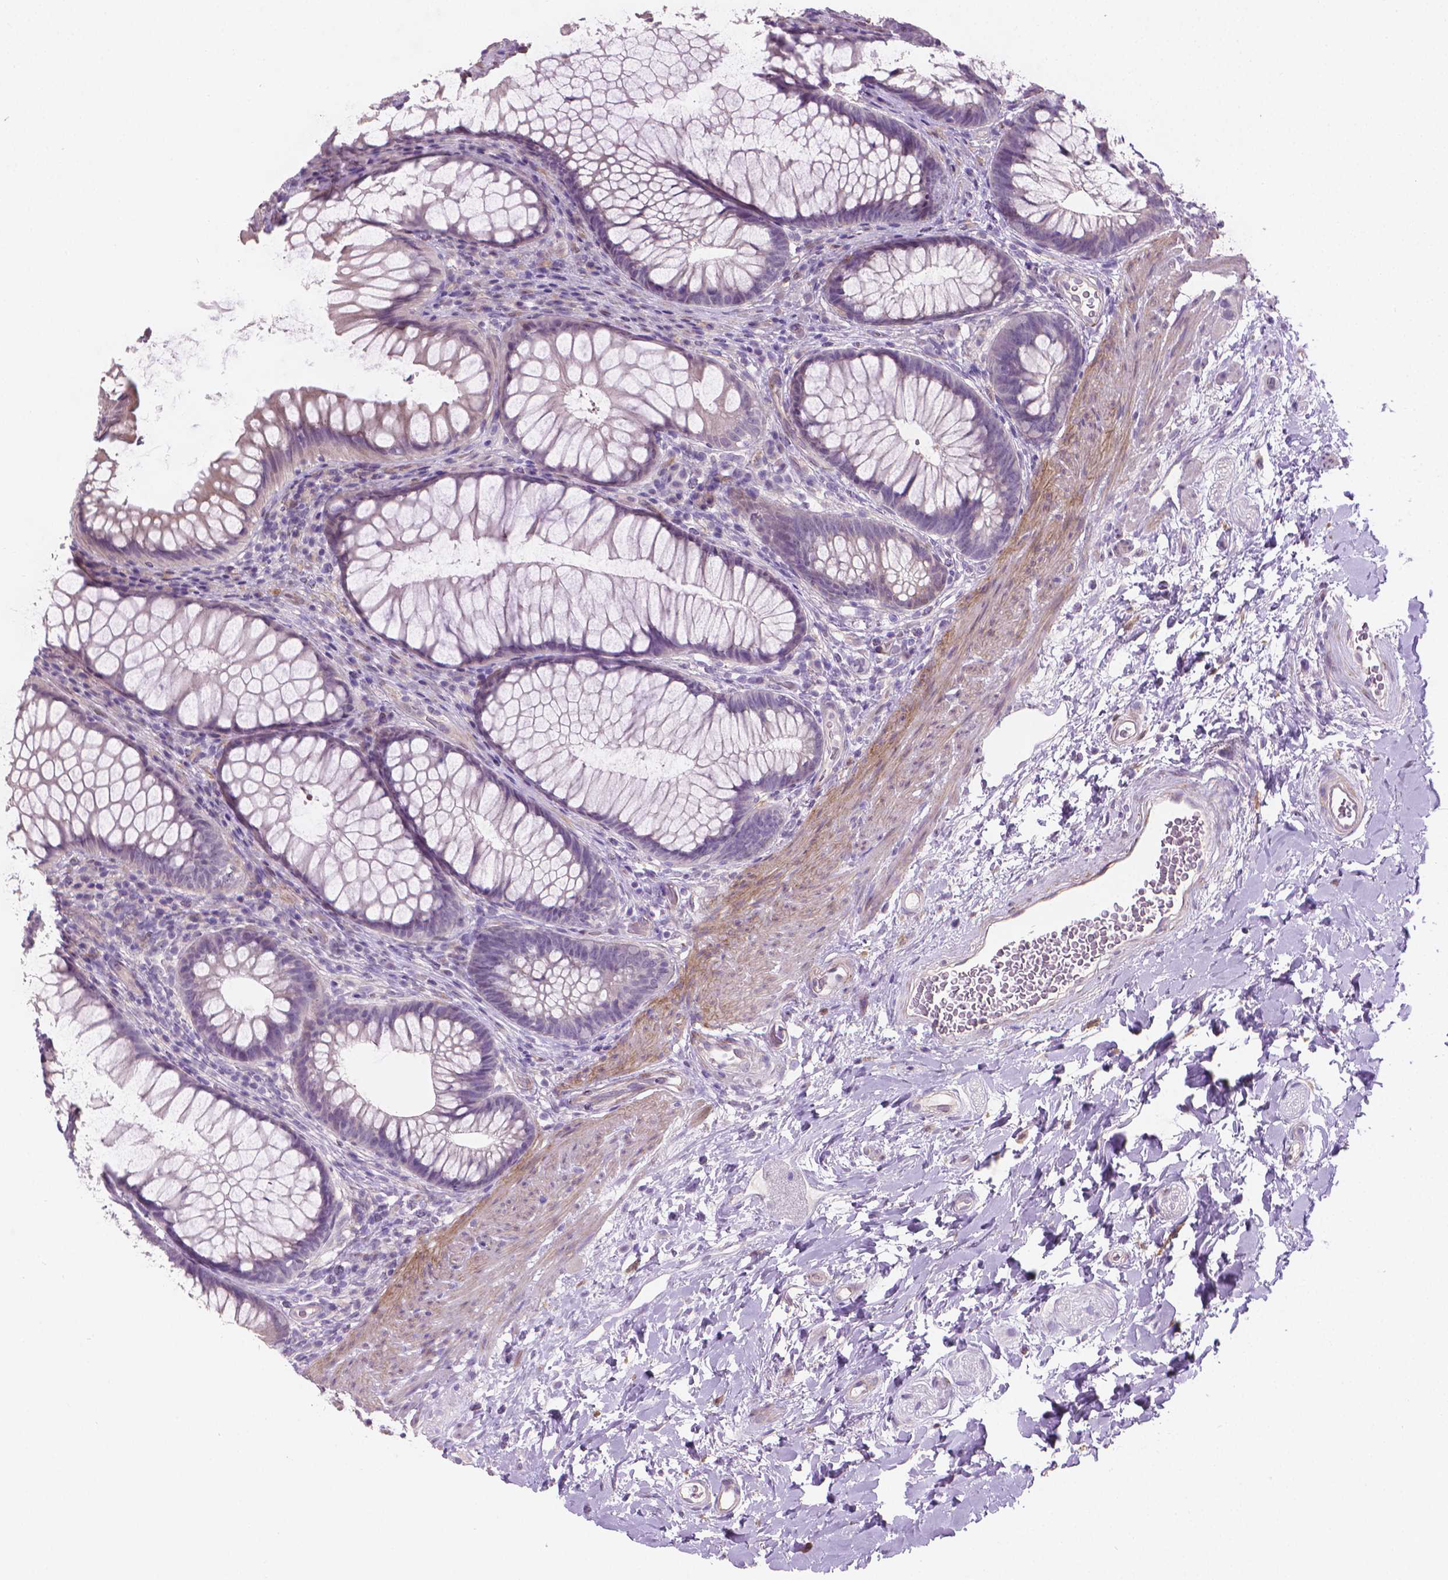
{"staining": {"intensity": "negative", "quantity": "none", "location": "none"}, "tissue": "rectum", "cell_type": "Glandular cells", "image_type": "normal", "snomed": [{"axis": "morphology", "description": "Normal tissue, NOS"}, {"axis": "topography", "description": "Smooth muscle"}, {"axis": "topography", "description": "Rectum"}], "caption": "The micrograph demonstrates no staining of glandular cells in benign rectum.", "gene": "GSDMA", "patient": {"sex": "male", "age": 53}}